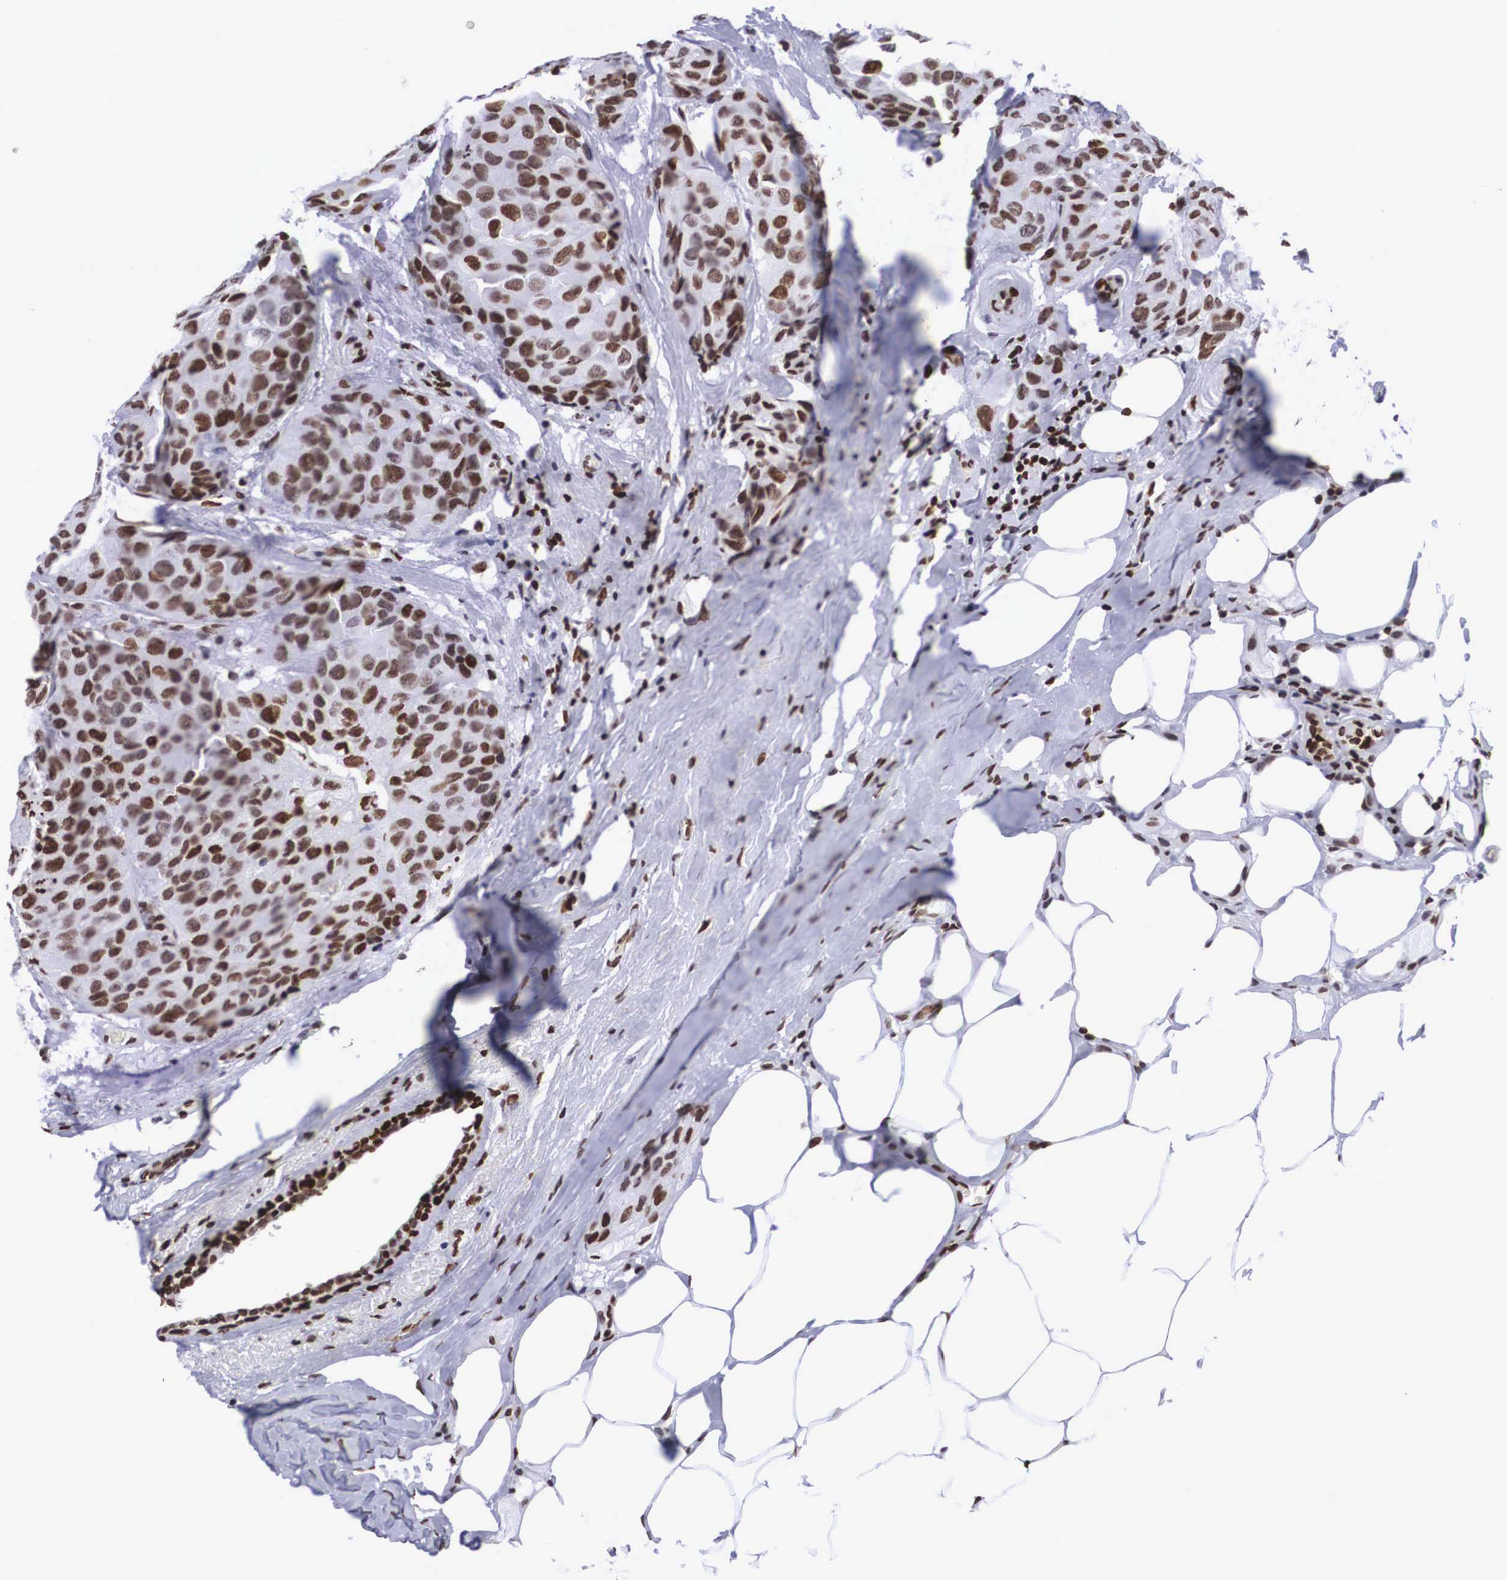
{"staining": {"intensity": "strong", "quantity": ">75%", "location": "nuclear"}, "tissue": "breast cancer", "cell_type": "Tumor cells", "image_type": "cancer", "snomed": [{"axis": "morphology", "description": "Duct carcinoma"}, {"axis": "topography", "description": "Breast"}], "caption": "A high amount of strong nuclear staining is identified in about >75% of tumor cells in breast cancer (intraductal carcinoma) tissue.", "gene": "MECP2", "patient": {"sex": "female", "age": 68}}